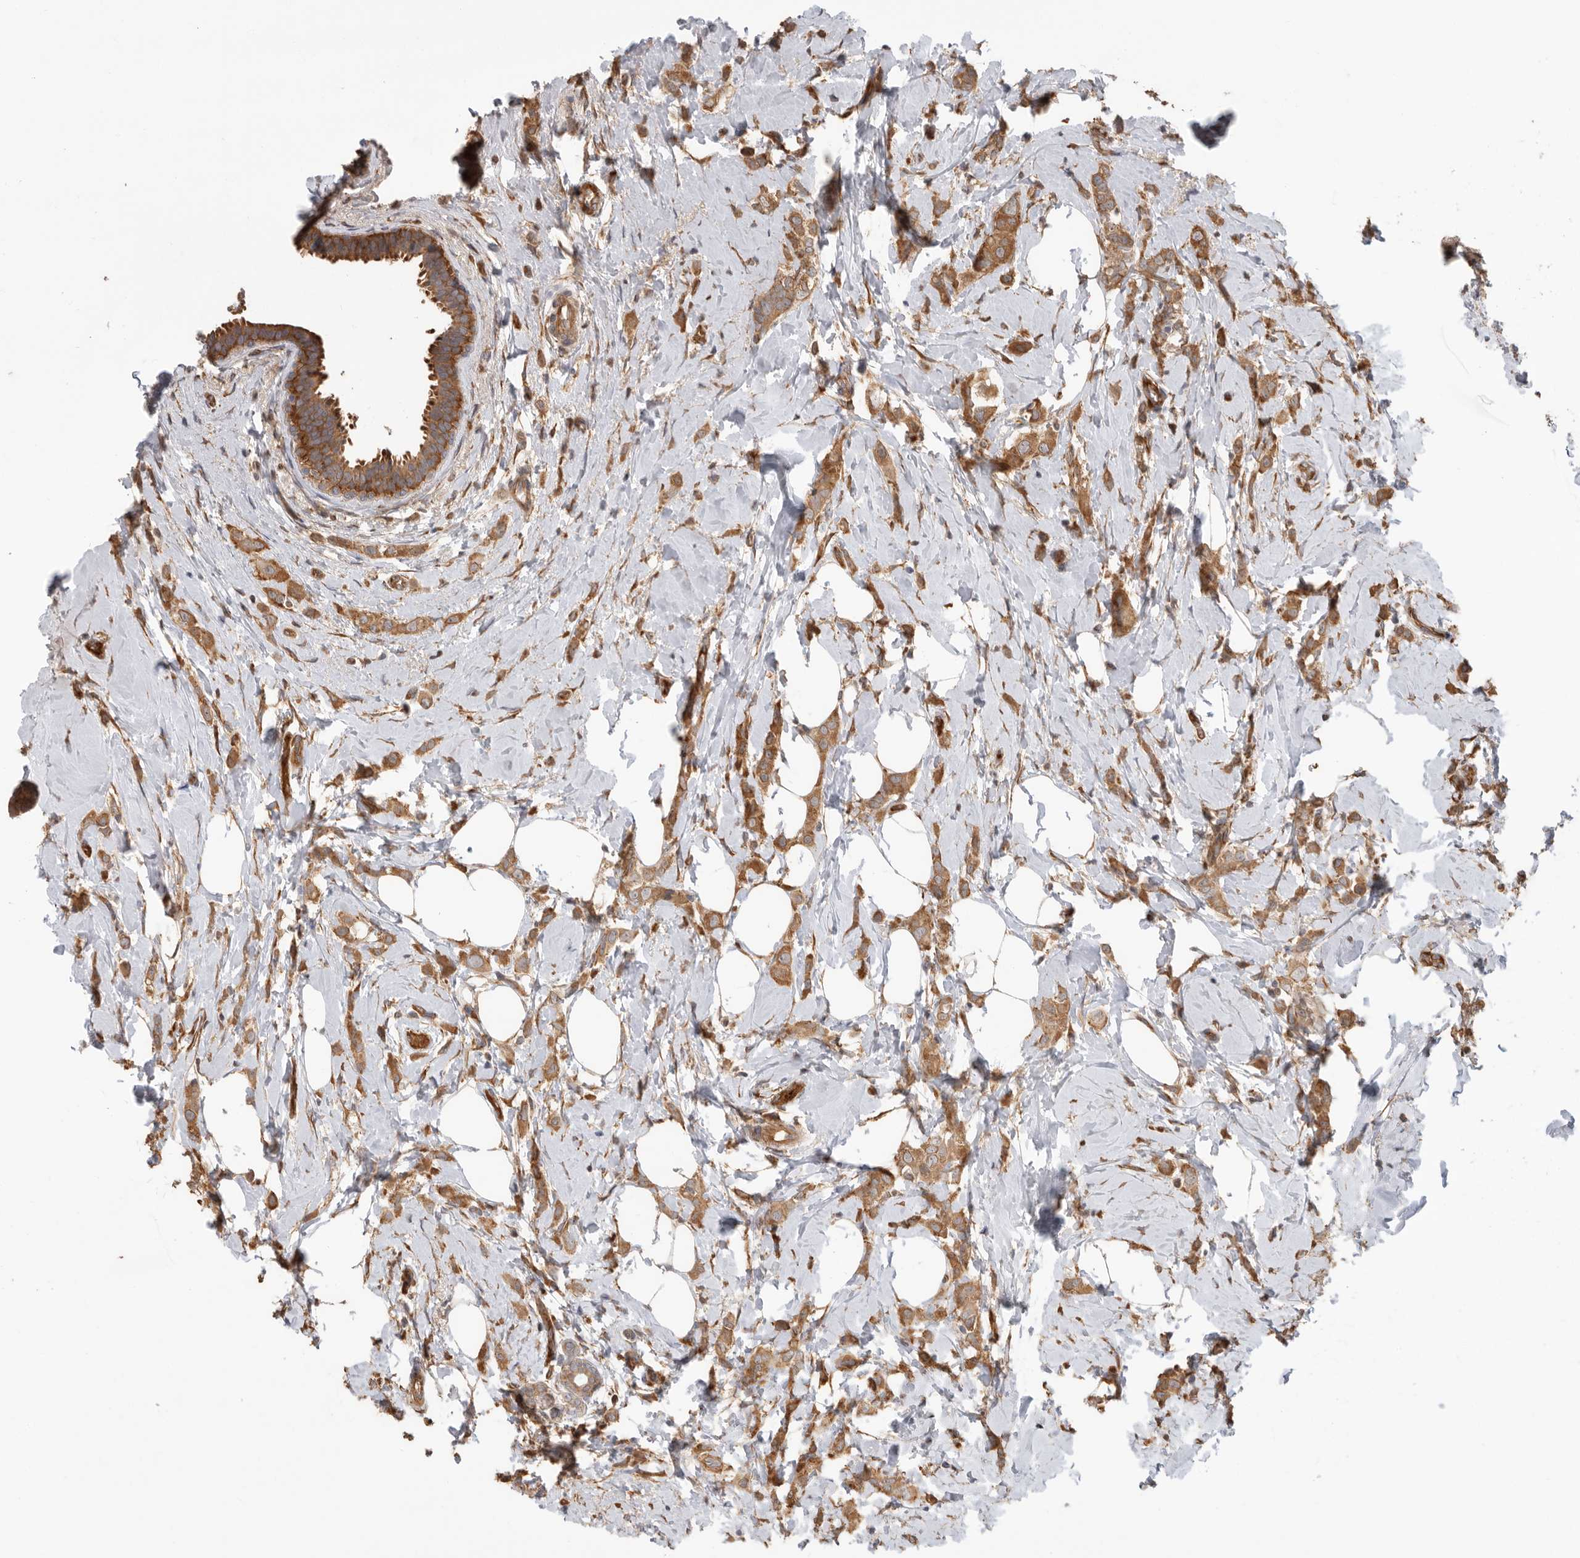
{"staining": {"intensity": "moderate", "quantity": ">75%", "location": "cytoplasmic/membranous"}, "tissue": "breast cancer", "cell_type": "Tumor cells", "image_type": "cancer", "snomed": [{"axis": "morphology", "description": "Lobular carcinoma"}, {"axis": "topography", "description": "Breast"}], "caption": "A brown stain labels moderate cytoplasmic/membranous expression of a protein in human lobular carcinoma (breast) tumor cells.", "gene": "CDC42BPB", "patient": {"sex": "female", "age": 47}}